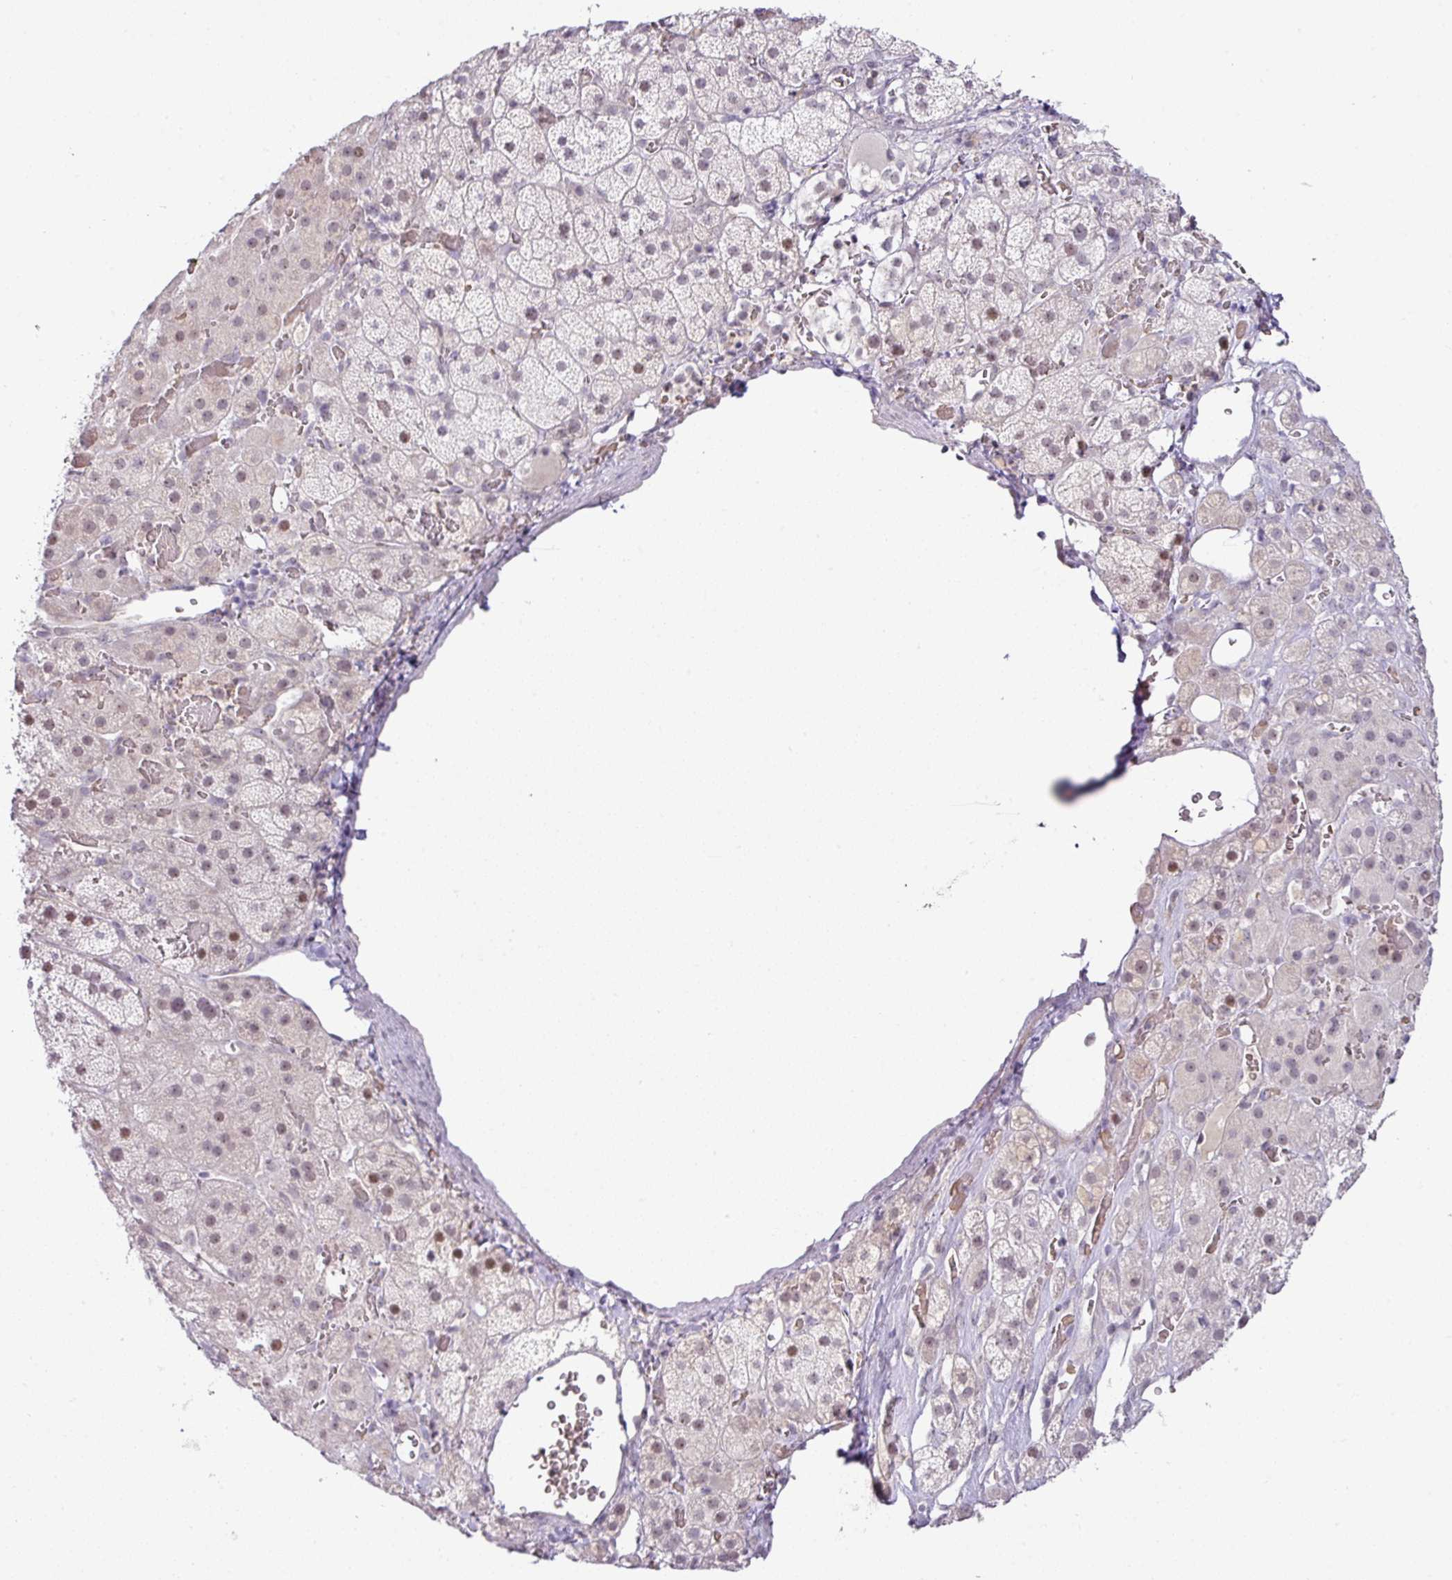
{"staining": {"intensity": "moderate", "quantity": "25%-75%", "location": "nuclear"}, "tissue": "adrenal gland", "cell_type": "Glandular cells", "image_type": "normal", "snomed": [{"axis": "morphology", "description": "Normal tissue, NOS"}, {"axis": "topography", "description": "Adrenal gland"}], "caption": "High-power microscopy captured an IHC photomicrograph of unremarkable adrenal gland, revealing moderate nuclear staining in approximately 25%-75% of glandular cells. Immunohistochemistry stains the protein in brown and the nuclei are stained blue.", "gene": "PARP2", "patient": {"sex": "male", "age": 57}}